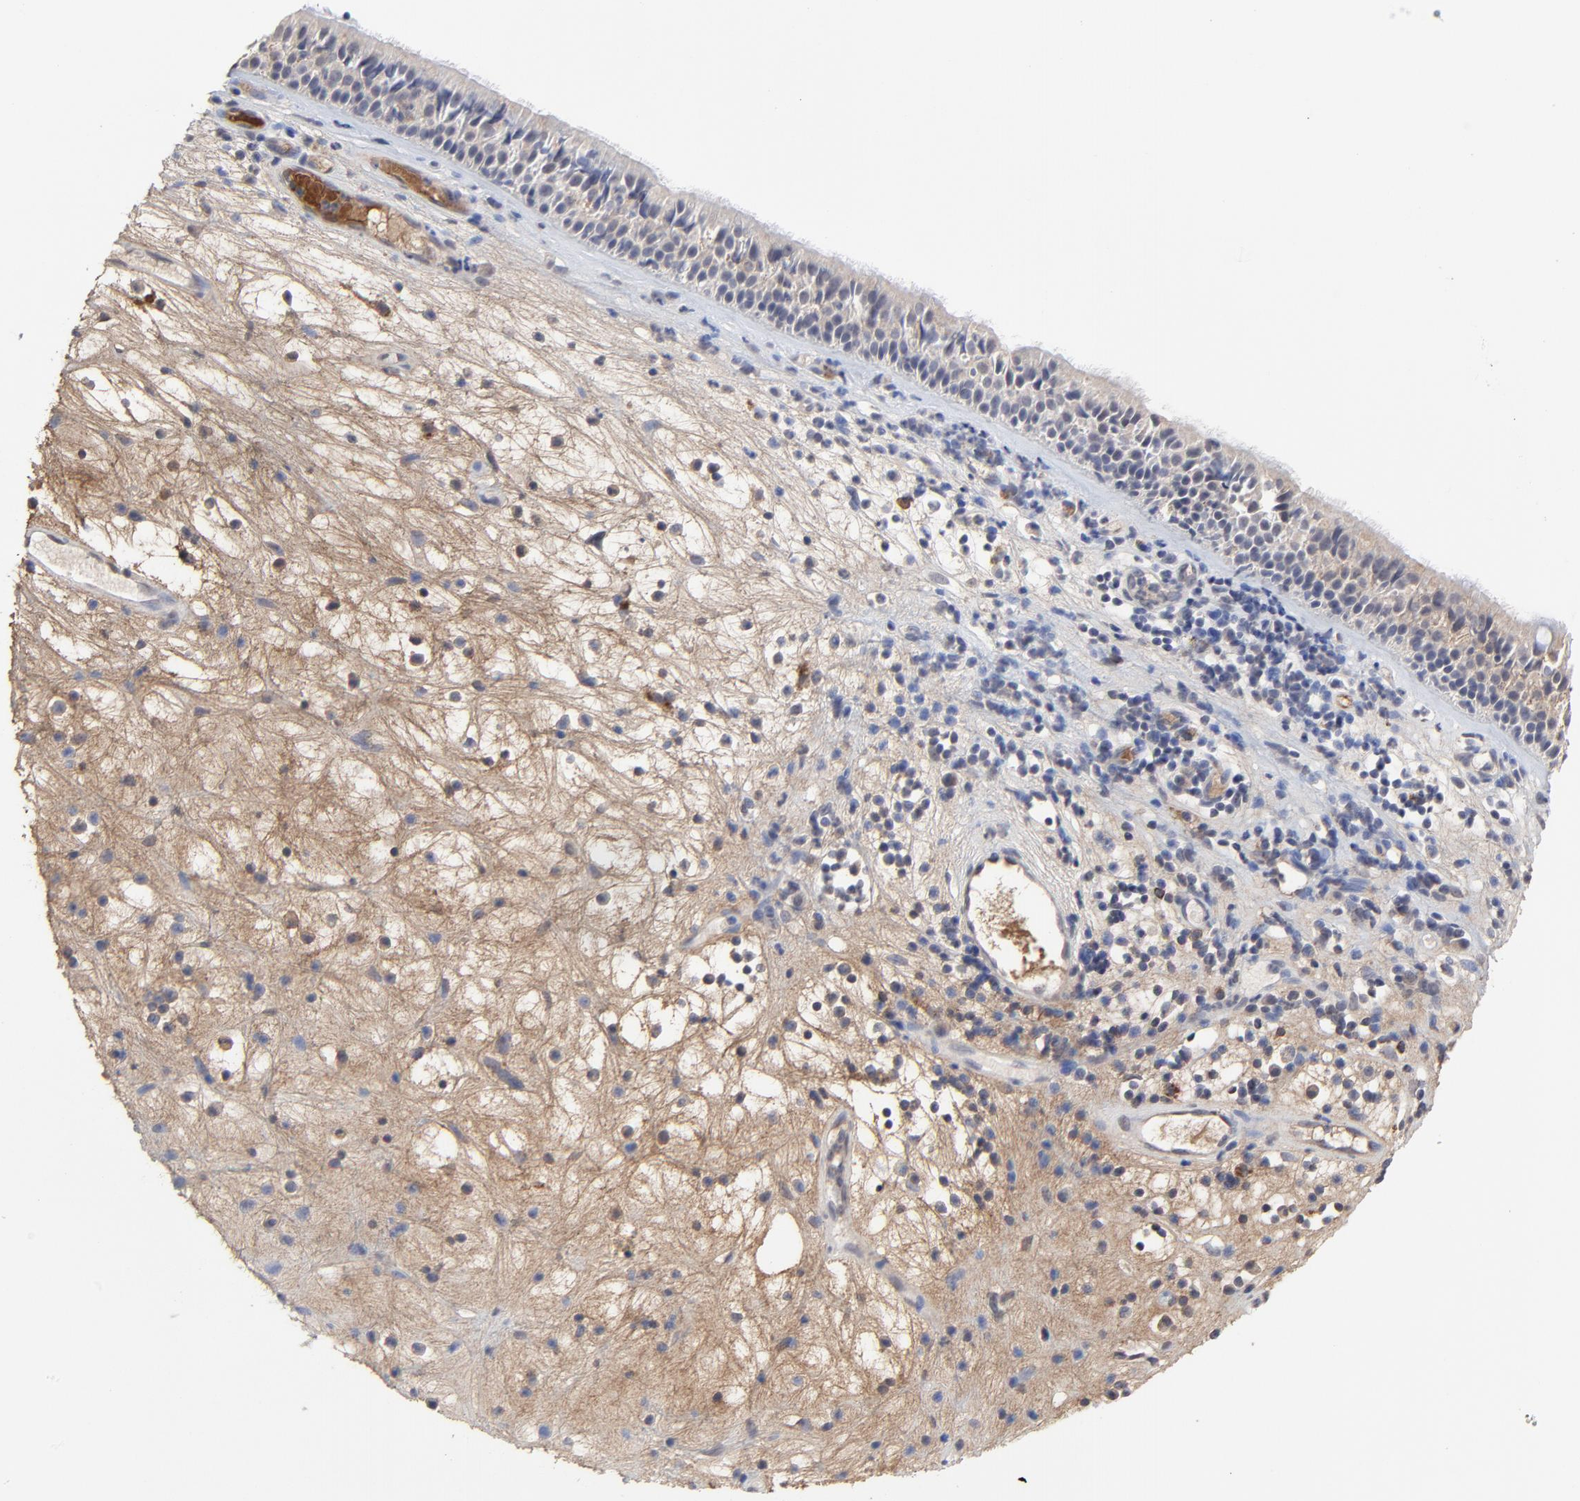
{"staining": {"intensity": "weak", "quantity": ">75%", "location": "cytoplasmic/membranous"}, "tissue": "nasopharynx", "cell_type": "Respiratory epithelial cells", "image_type": "normal", "snomed": [{"axis": "morphology", "description": "Normal tissue, NOS"}, {"axis": "topography", "description": "Nasopharynx"}], "caption": "A high-resolution photomicrograph shows immunohistochemistry staining of normal nasopharynx, which demonstrates weak cytoplasmic/membranous positivity in approximately >75% of respiratory epithelial cells.", "gene": "VPREB3", "patient": {"sex": "female", "age": 78}}